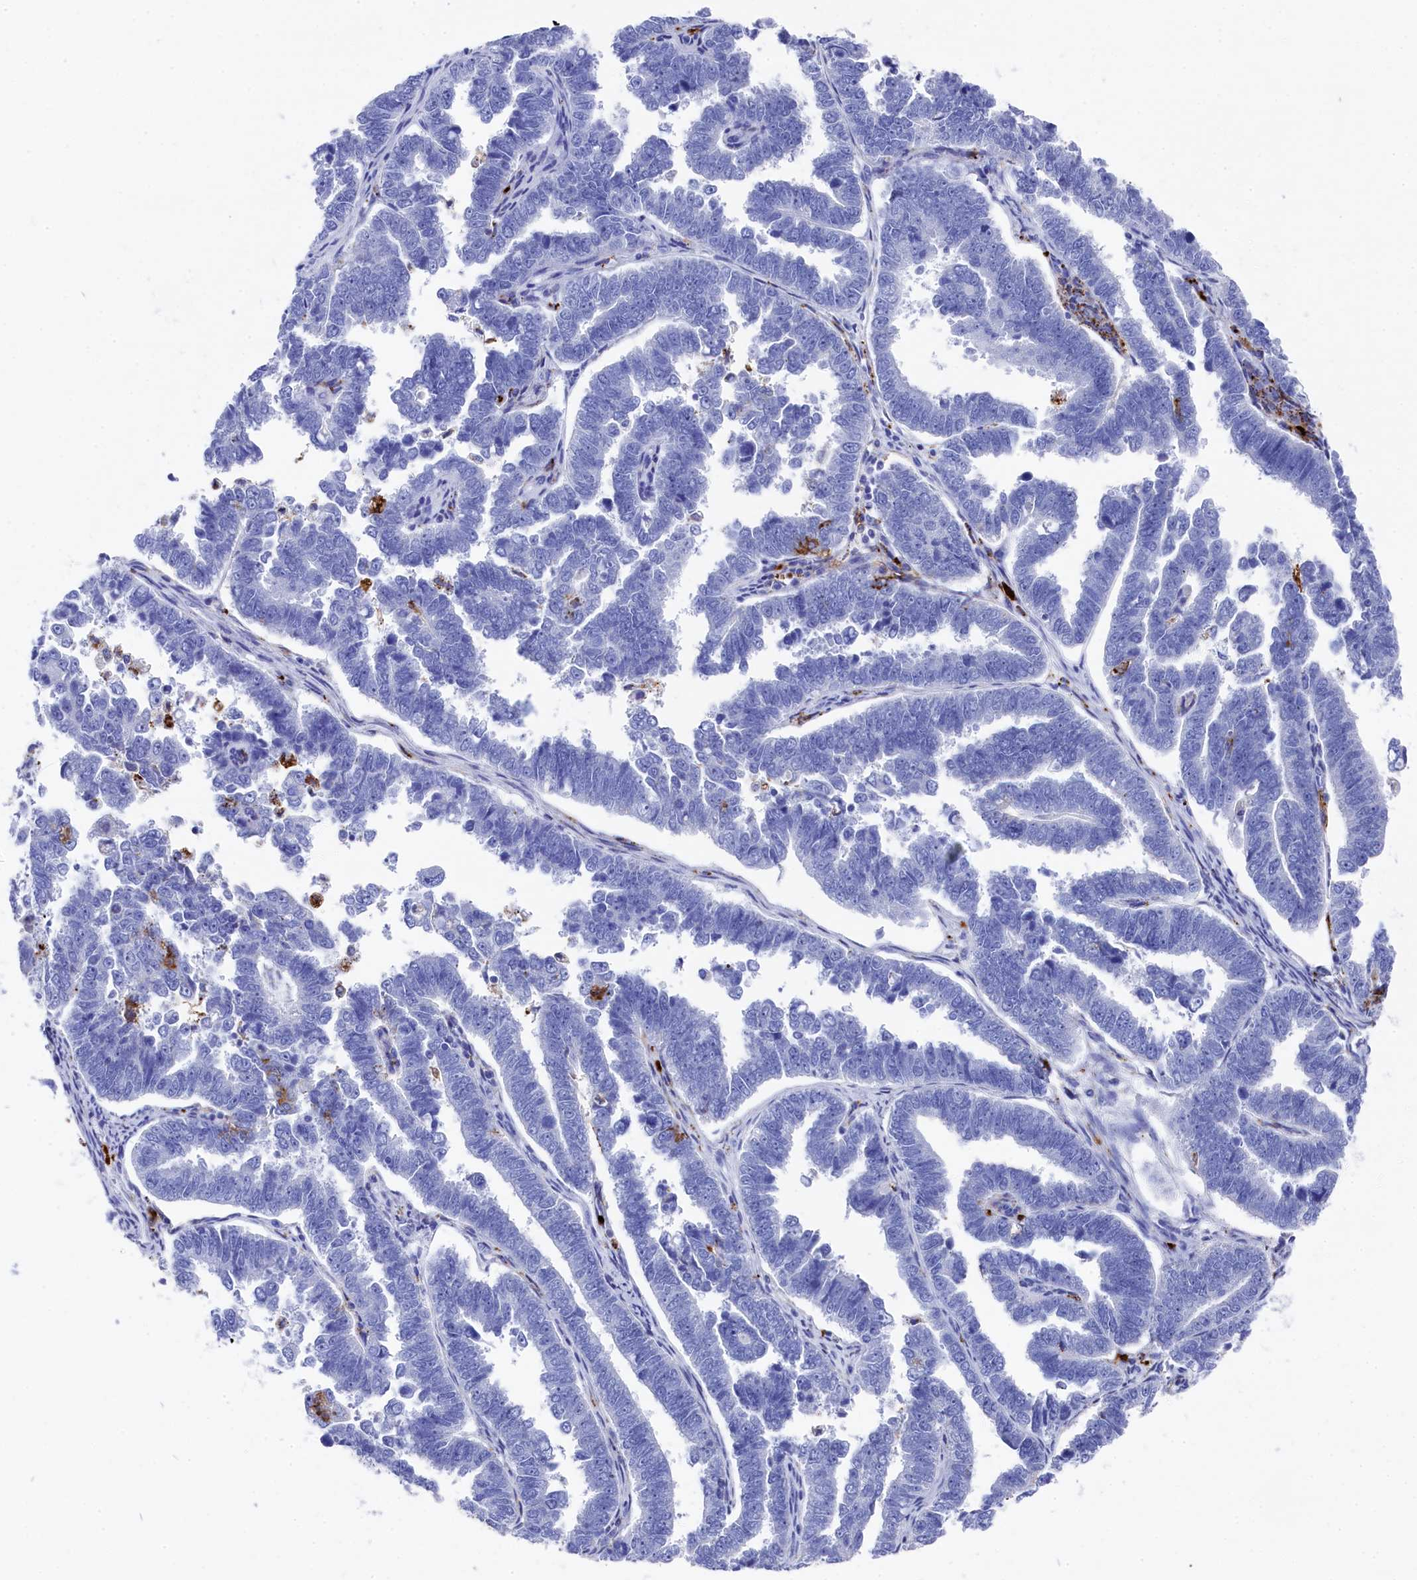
{"staining": {"intensity": "negative", "quantity": "none", "location": "none"}, "tissue": "endometrial cancer", "cell_type": "Tumor cells", "image_type": "cancer", "snomed": [{"axis": "morphology", "description": "Adenocarcinoma, NOS"}, {"axis": "topography", "description": "Endometrium"}], "caption": "The micrograph displays no staining of tumor cells in adenocarcinoma (endometrial).", "gene": "PLAC8", "patient": {"sex": "female", "age": 75}}